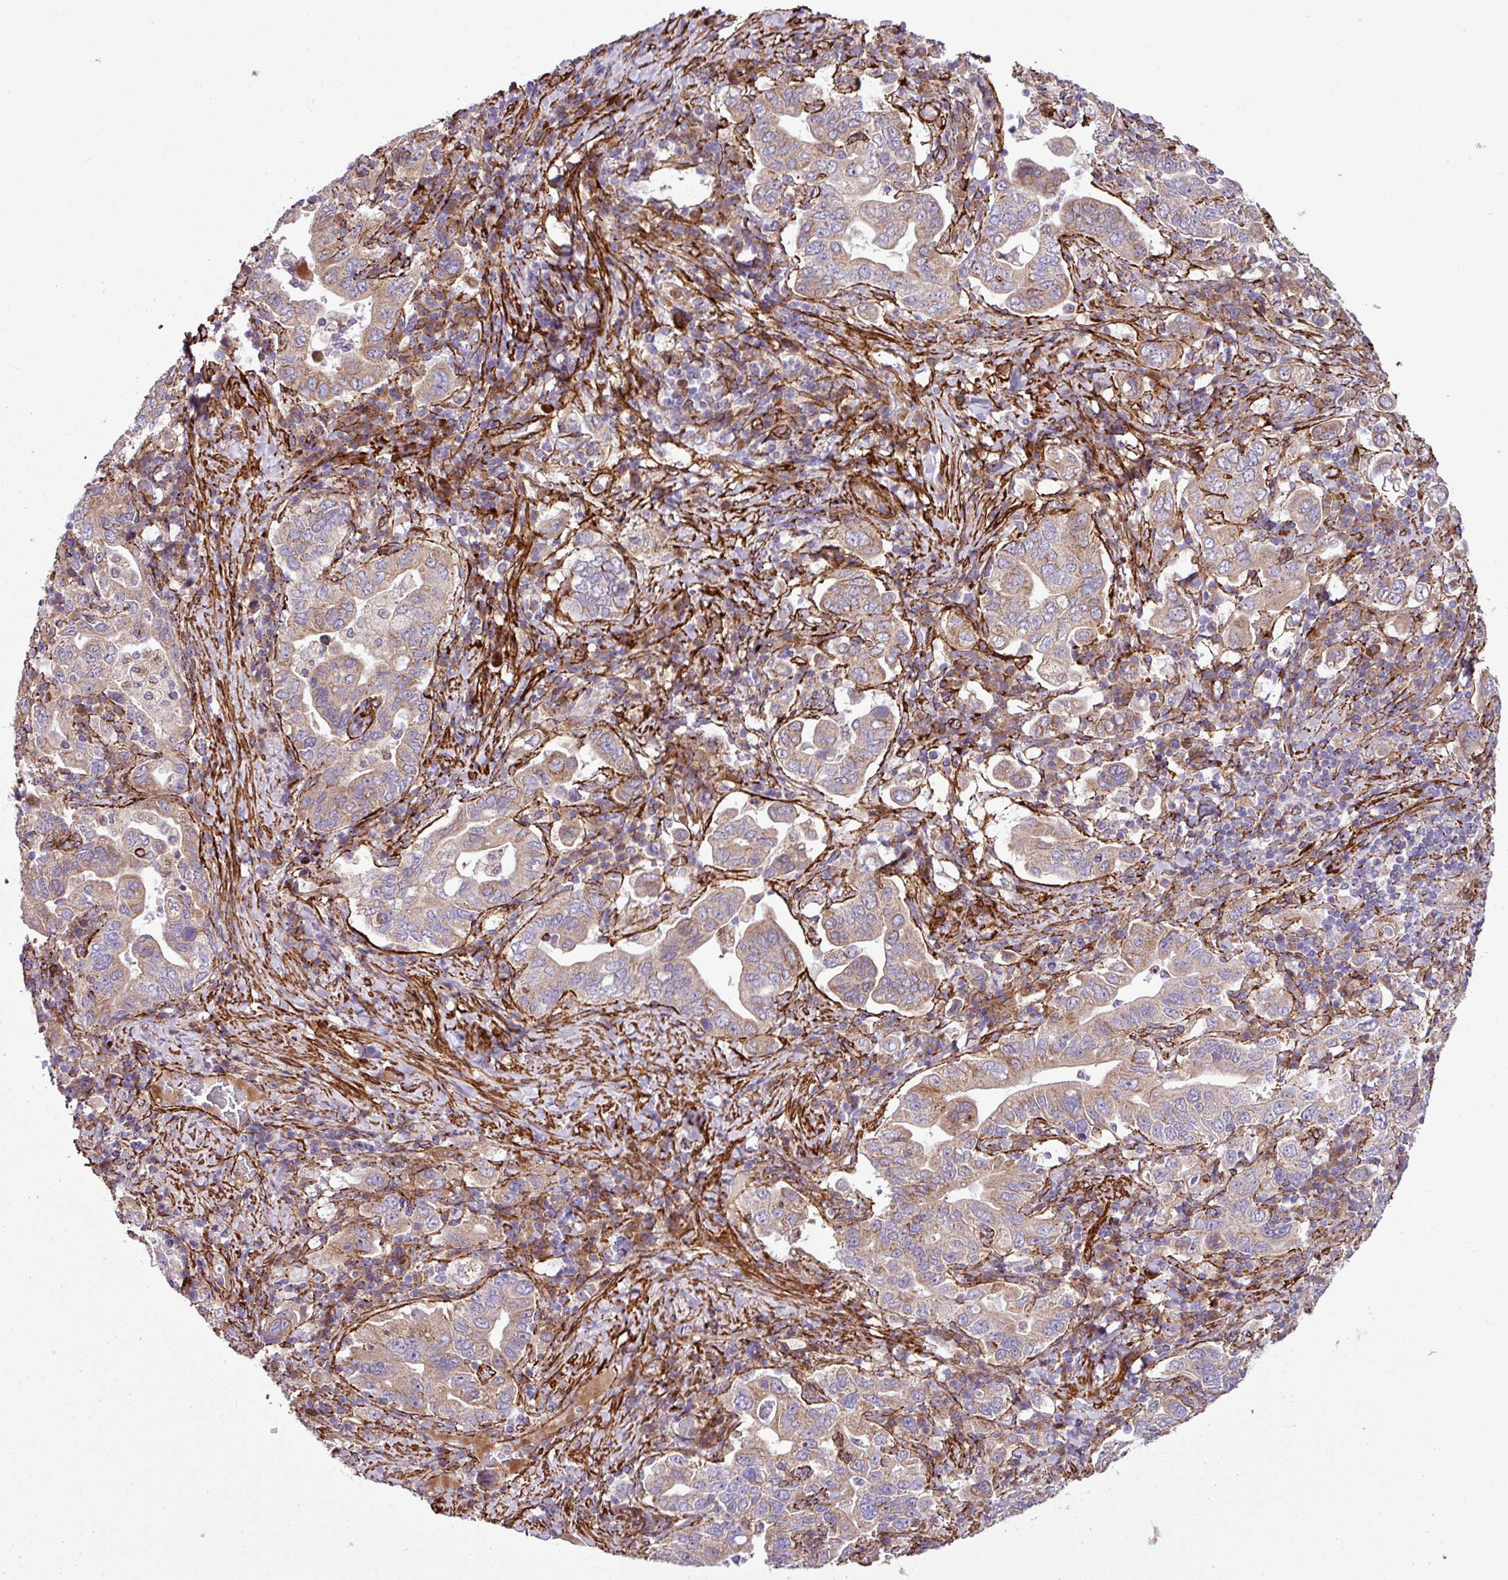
{"staining": {"intensity": "weak", "quantity": ">75%", "location": "cytoplasmic/membranous"}, "tissue": "stomach cancer", "cell_type": "Tumor cells", "image_type": "cancer", "snomed": [{"axis": "morphology", "description": "Adenocarcinoma, NOS"}, {"axis": "topography", "description": "Stomach, upper"}, {"axis": "topography", "description": "Stomach"}], "caption": "A brown stain labels weak cytoplasmic/membranous staining of a protein in stomach cancer tumor cells.", "gene": "FAM47E", "patient": {"sex": "male", "age": 62}}